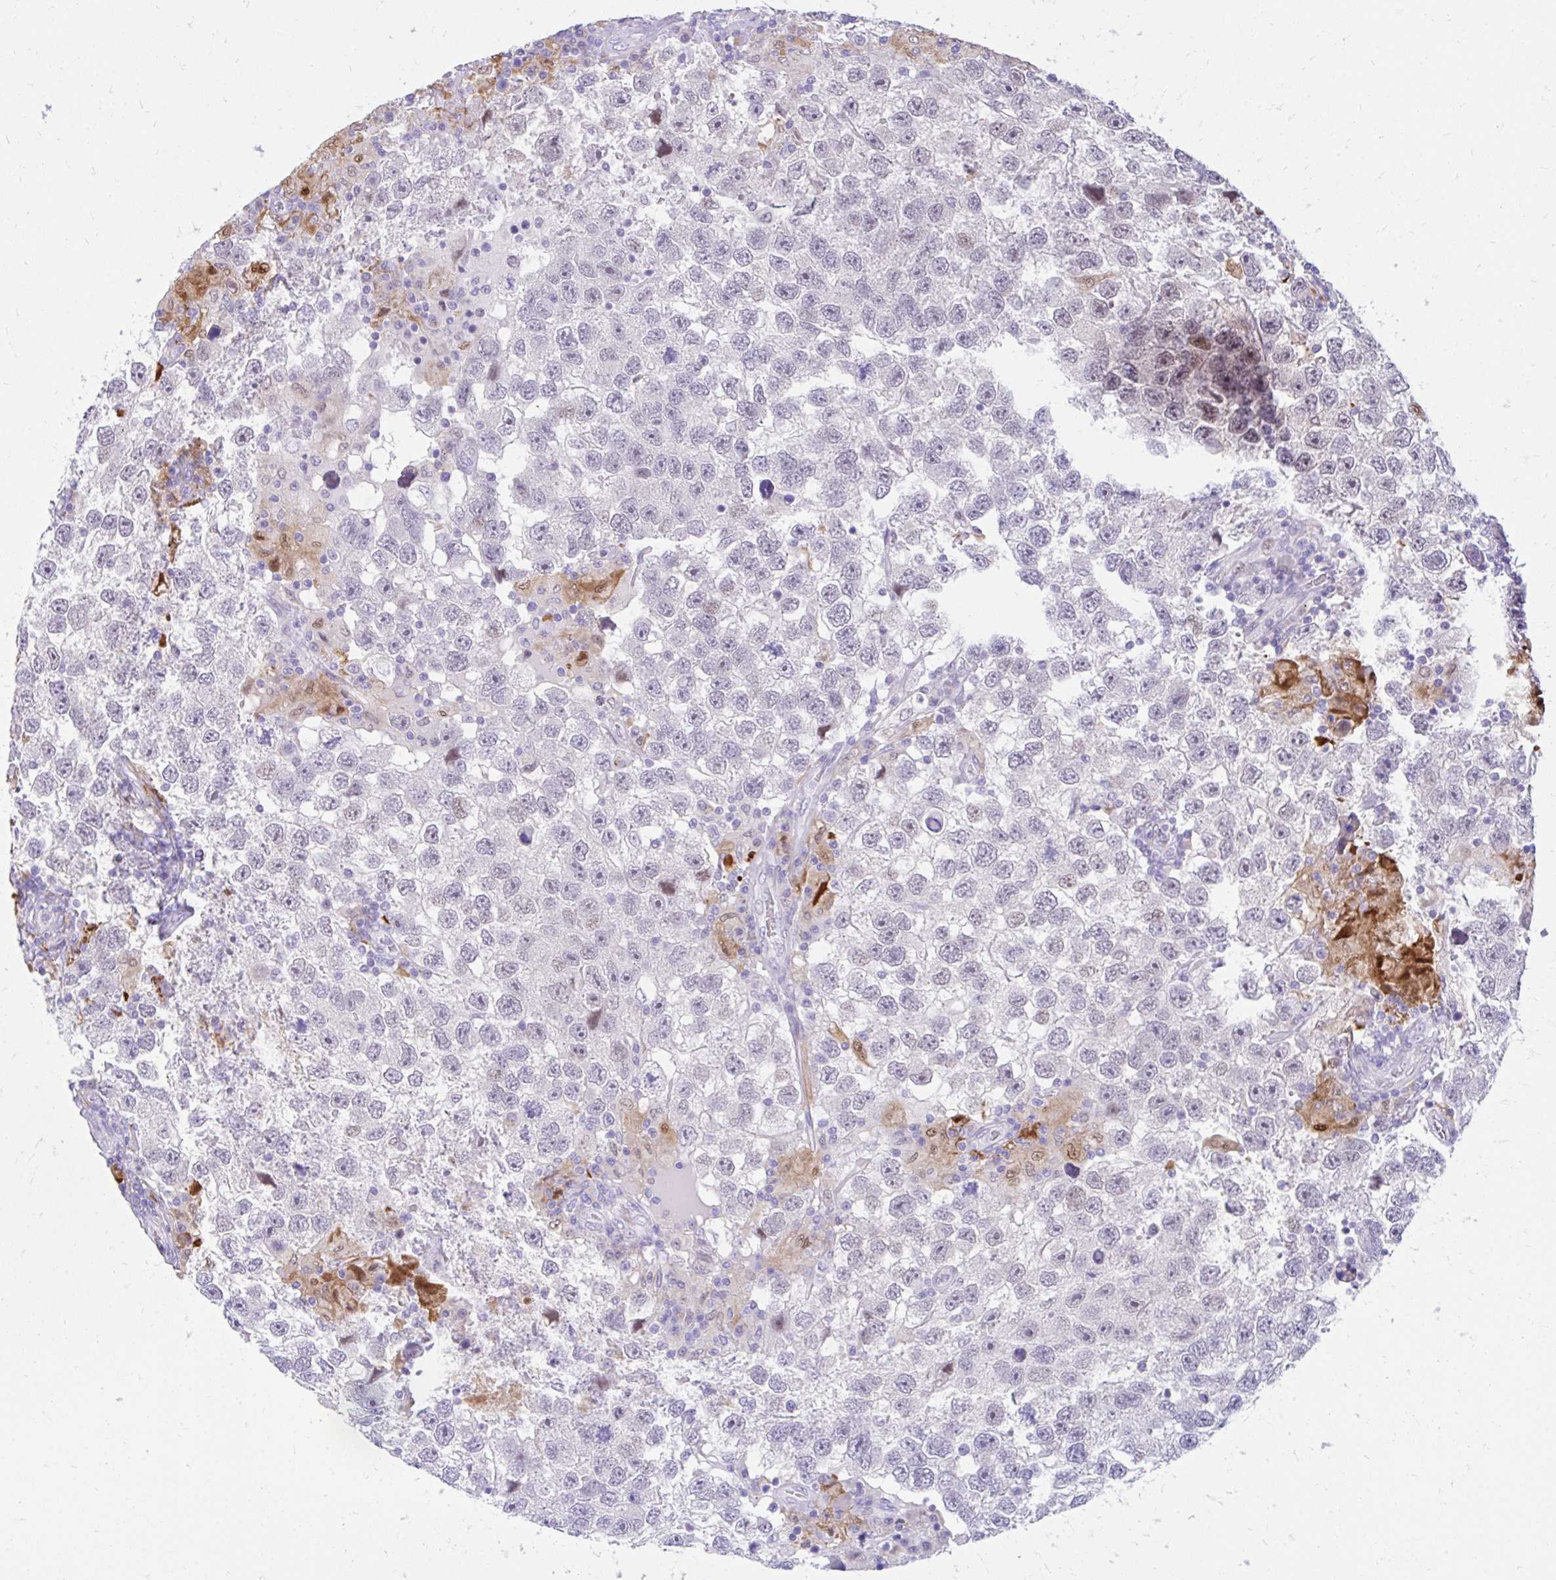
{"staining": {"intensity": "negative", "quantity": "none", "location": "none"}, "tissue": "testis cancer", "cell_type": "Tumor cells", "image_type": "cancer", "snomed": [{"axis": "morphology", "description": "Seminoma, NOS"}, {"axis": "topography", "description": "Testis"}], "caption": "Protein analysis of testis seminoma exhibits no significant expression in tumor cells.", "gene": "GLB1L2", "patient": {"sex": "male", "age": 26}}